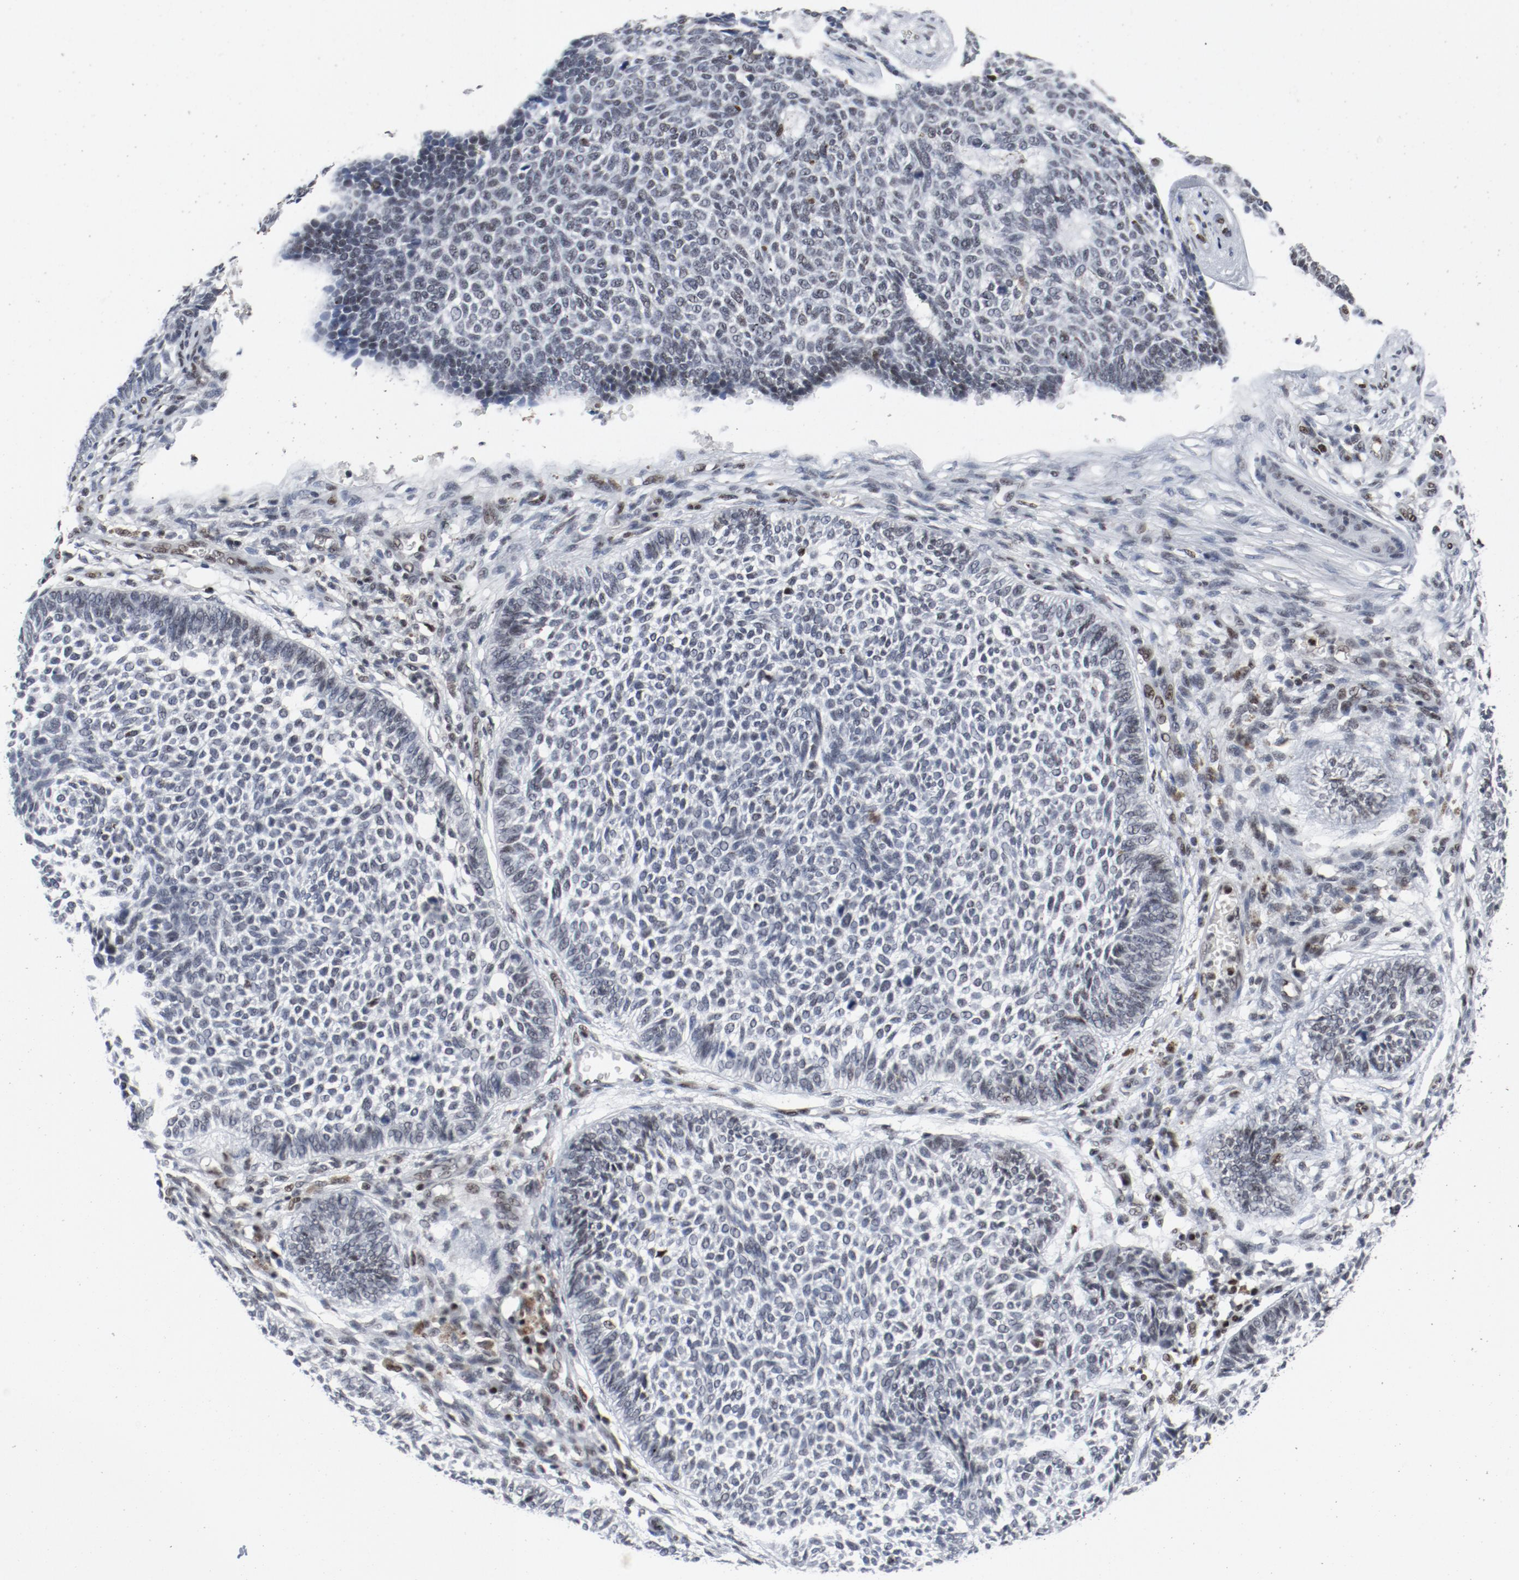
{"staining": {"intensity": "weak", "quantity": "25%-75%", "location": "nuclear"}, "tissue": "skin cancer", "cell_type": "Tumor cells", "image_type": "cancer", "snomed": [{"axis": "morphology", "description": "Normal tissue, NOS"}, {"axis": "morphology", "description": "Basal cell carcinoma"}, {"axis": "topography", "description": "Skin"}], "caption": "This photomicrograph demonstrates skin basal cell carcinoma stained with immunohistochemistry to label a protein in brown. The nuclear of tumor cells show weak positivity for the protein. Nuclei are counter-stained blue.", "gene": "JMJD6", "patient": {"sex": "male", "age": 87}}